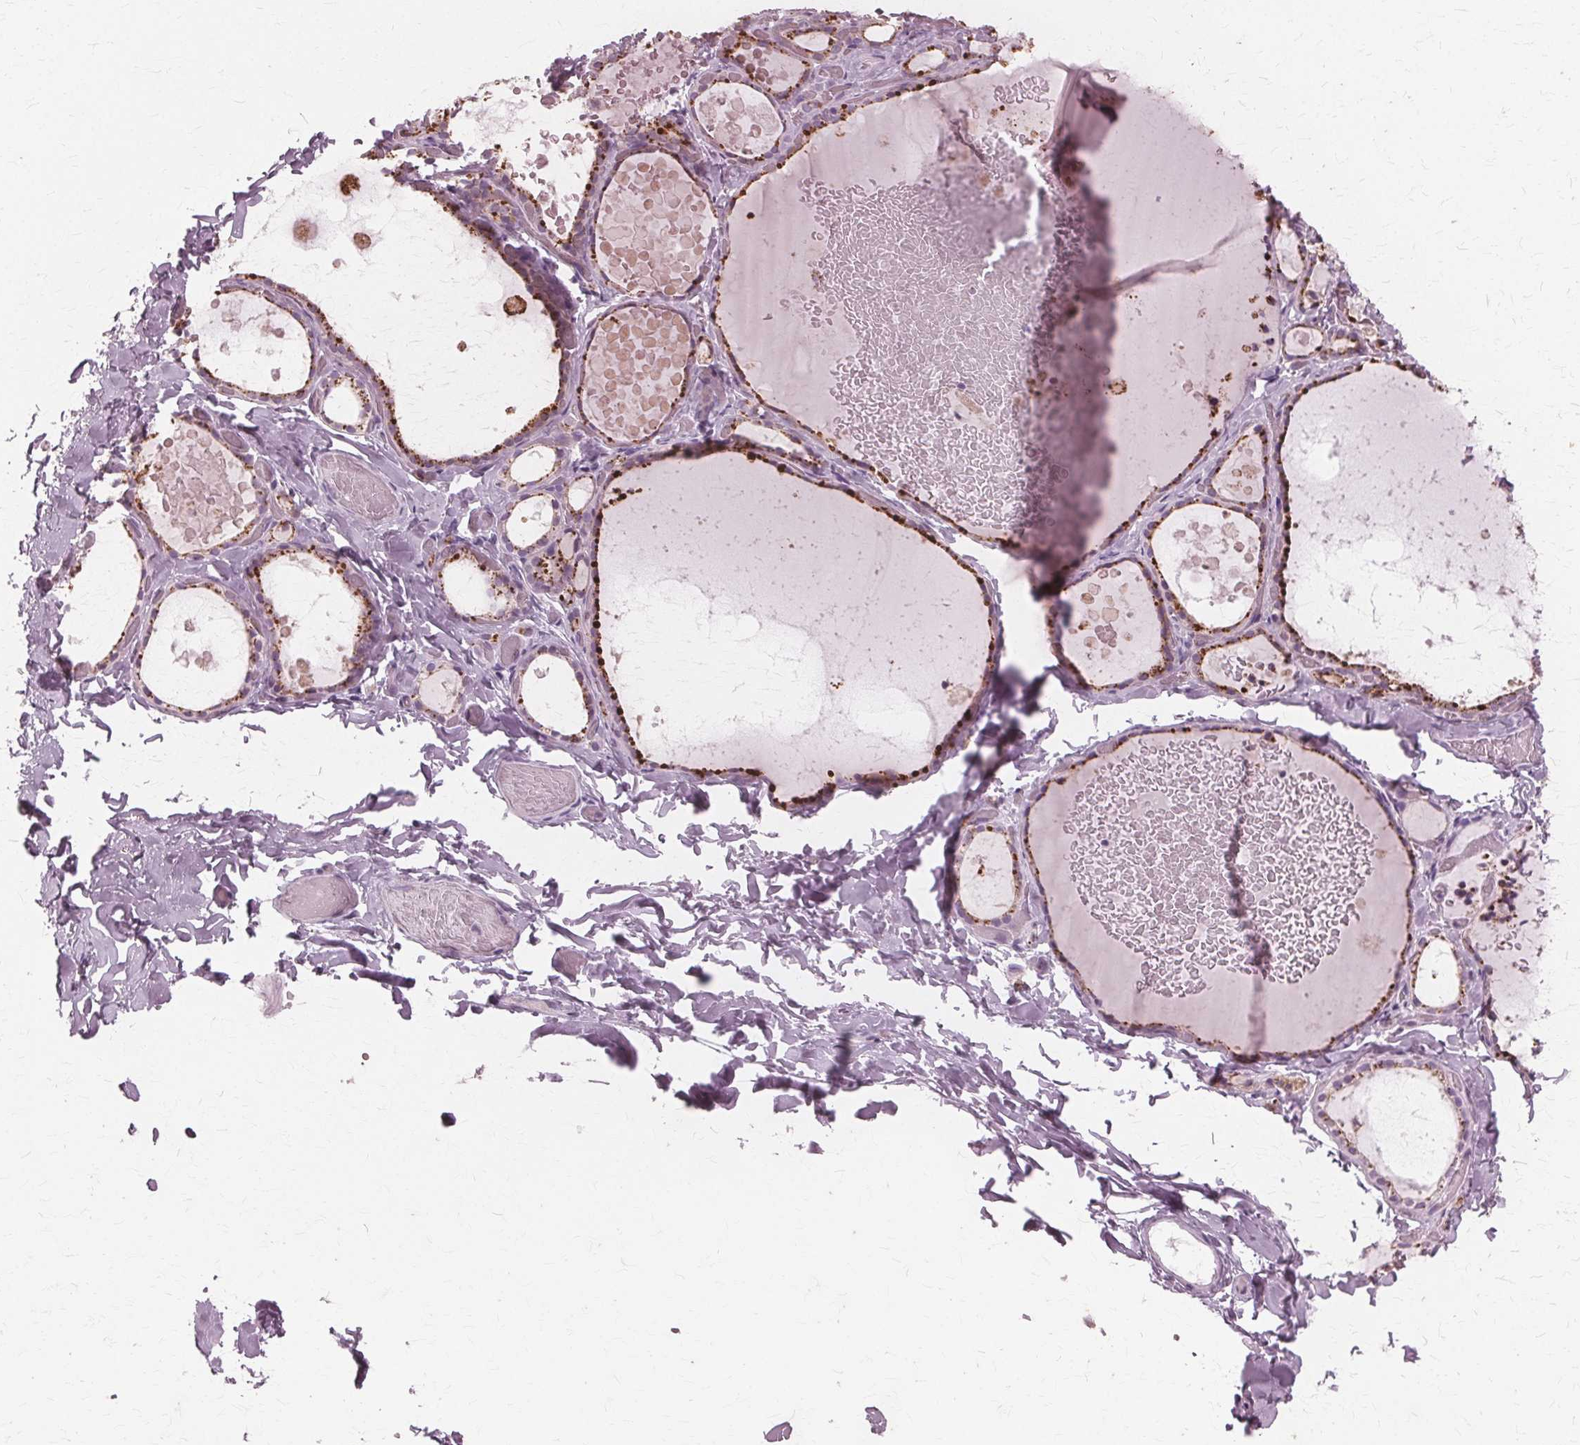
{"staining": {"intensity": "moderate", "quantity": ">75%", "location": "cytoplasmic/membranous"}, "tissue": "thyroid gland", "cell_type": "Glandular cells", "image_type": "normal", "snomed": [{"axis": "morphology", "description": "Normal tissue, NOS"}, {"axis": "topography", "description": "Thyroid gland"}], "caption": "Benign thyroid gland displays moderate cytoplasmic/membranous staining in about >75% of glandular cells.", "gene": "DNASE2", "patient": {"sex": "female", "age": 56}}